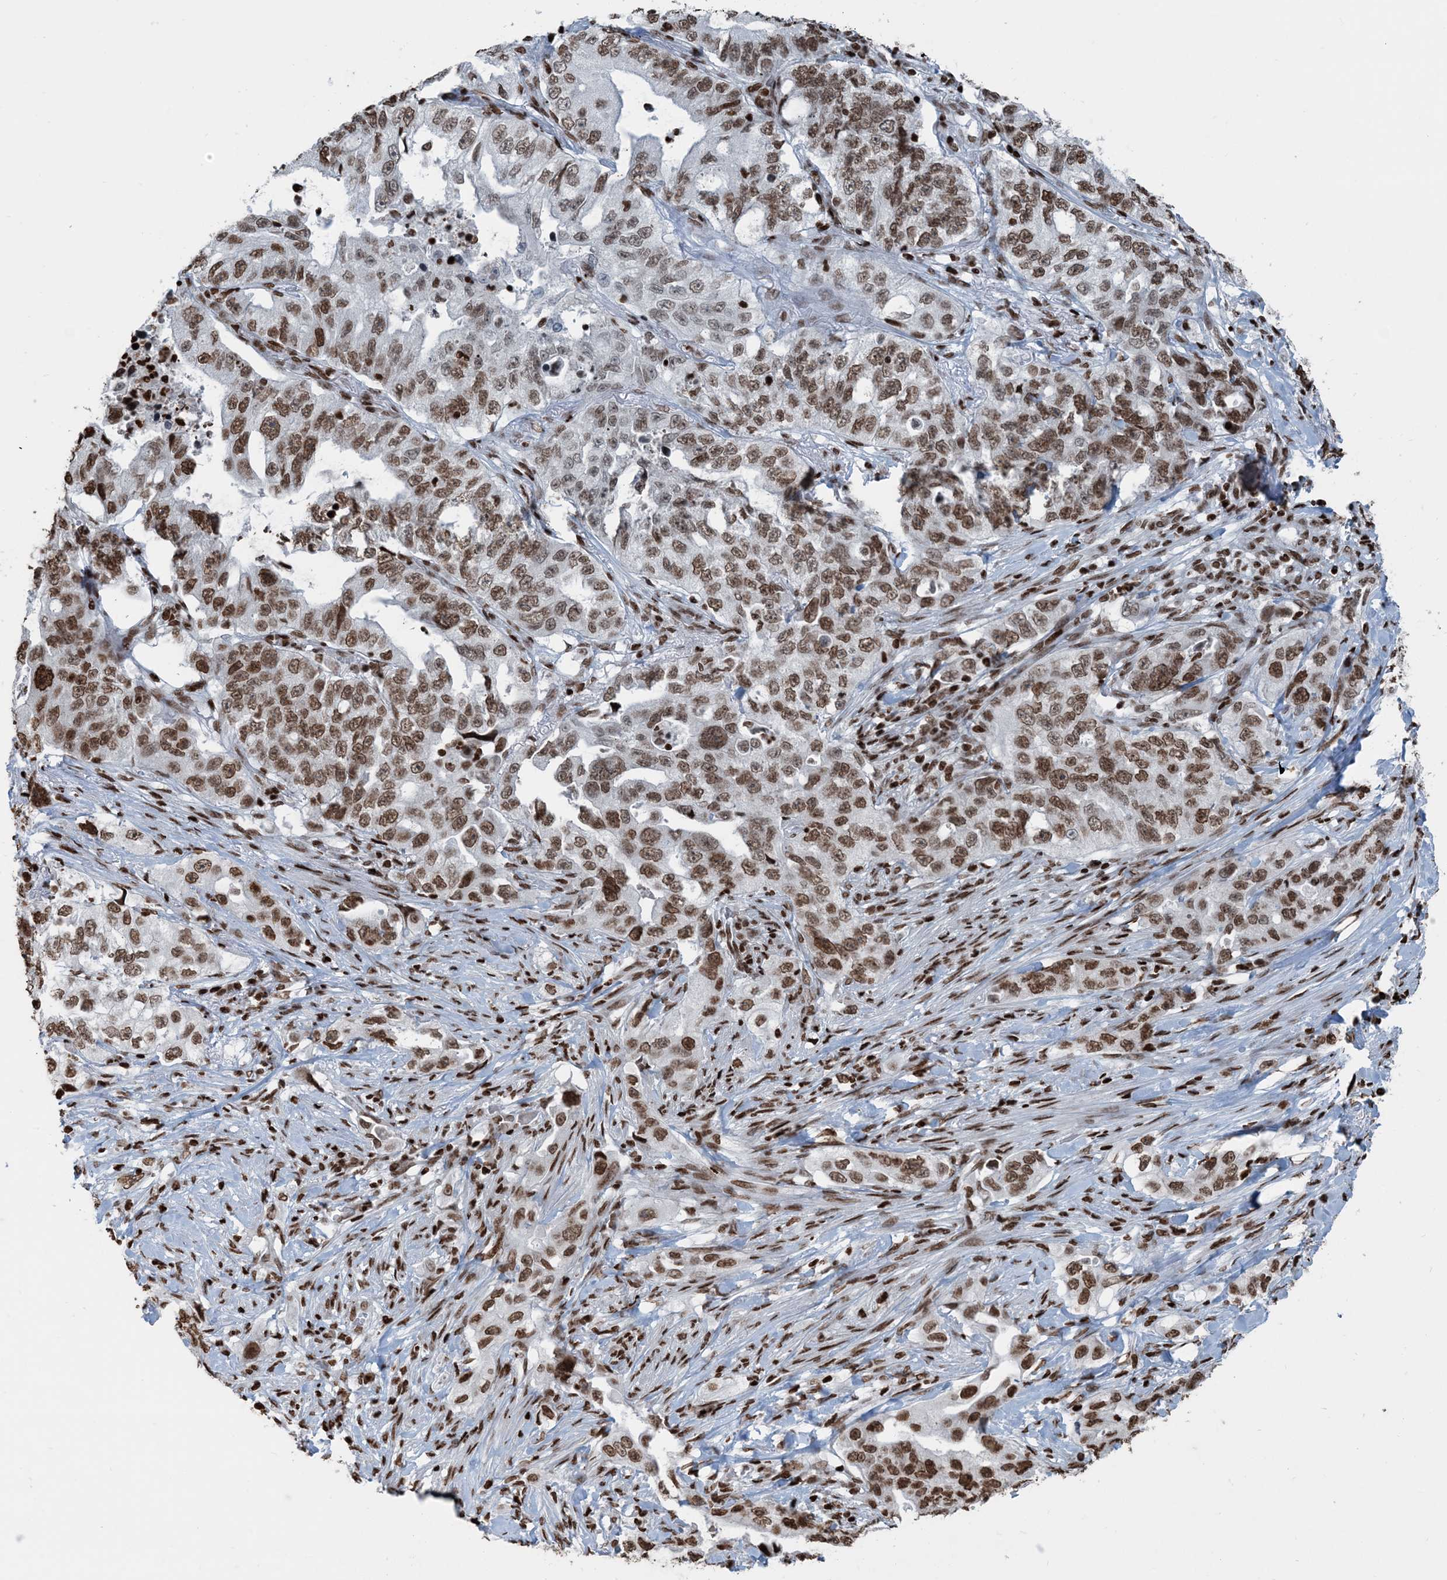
{"staining": {"intensity": "moderate", "quantity": ">75%", "location": "nuclear"}, "tissue": "lung cancer", "cell_type": "Tumor cells", "image_type": "cancer", "snomed": [{"axis": "morphology", "description": "Adenocarcinoma, NOS"}, {"axis": "topography", "description": "Lung"}], "caption": "Protein expression analysis of human lung cancer (adenocarcinoma) reveals moderate nuclear staining in about >75% of tumor cells.", "gene": "H3-3B", "patient": {"sex": "female", "age": 51}}